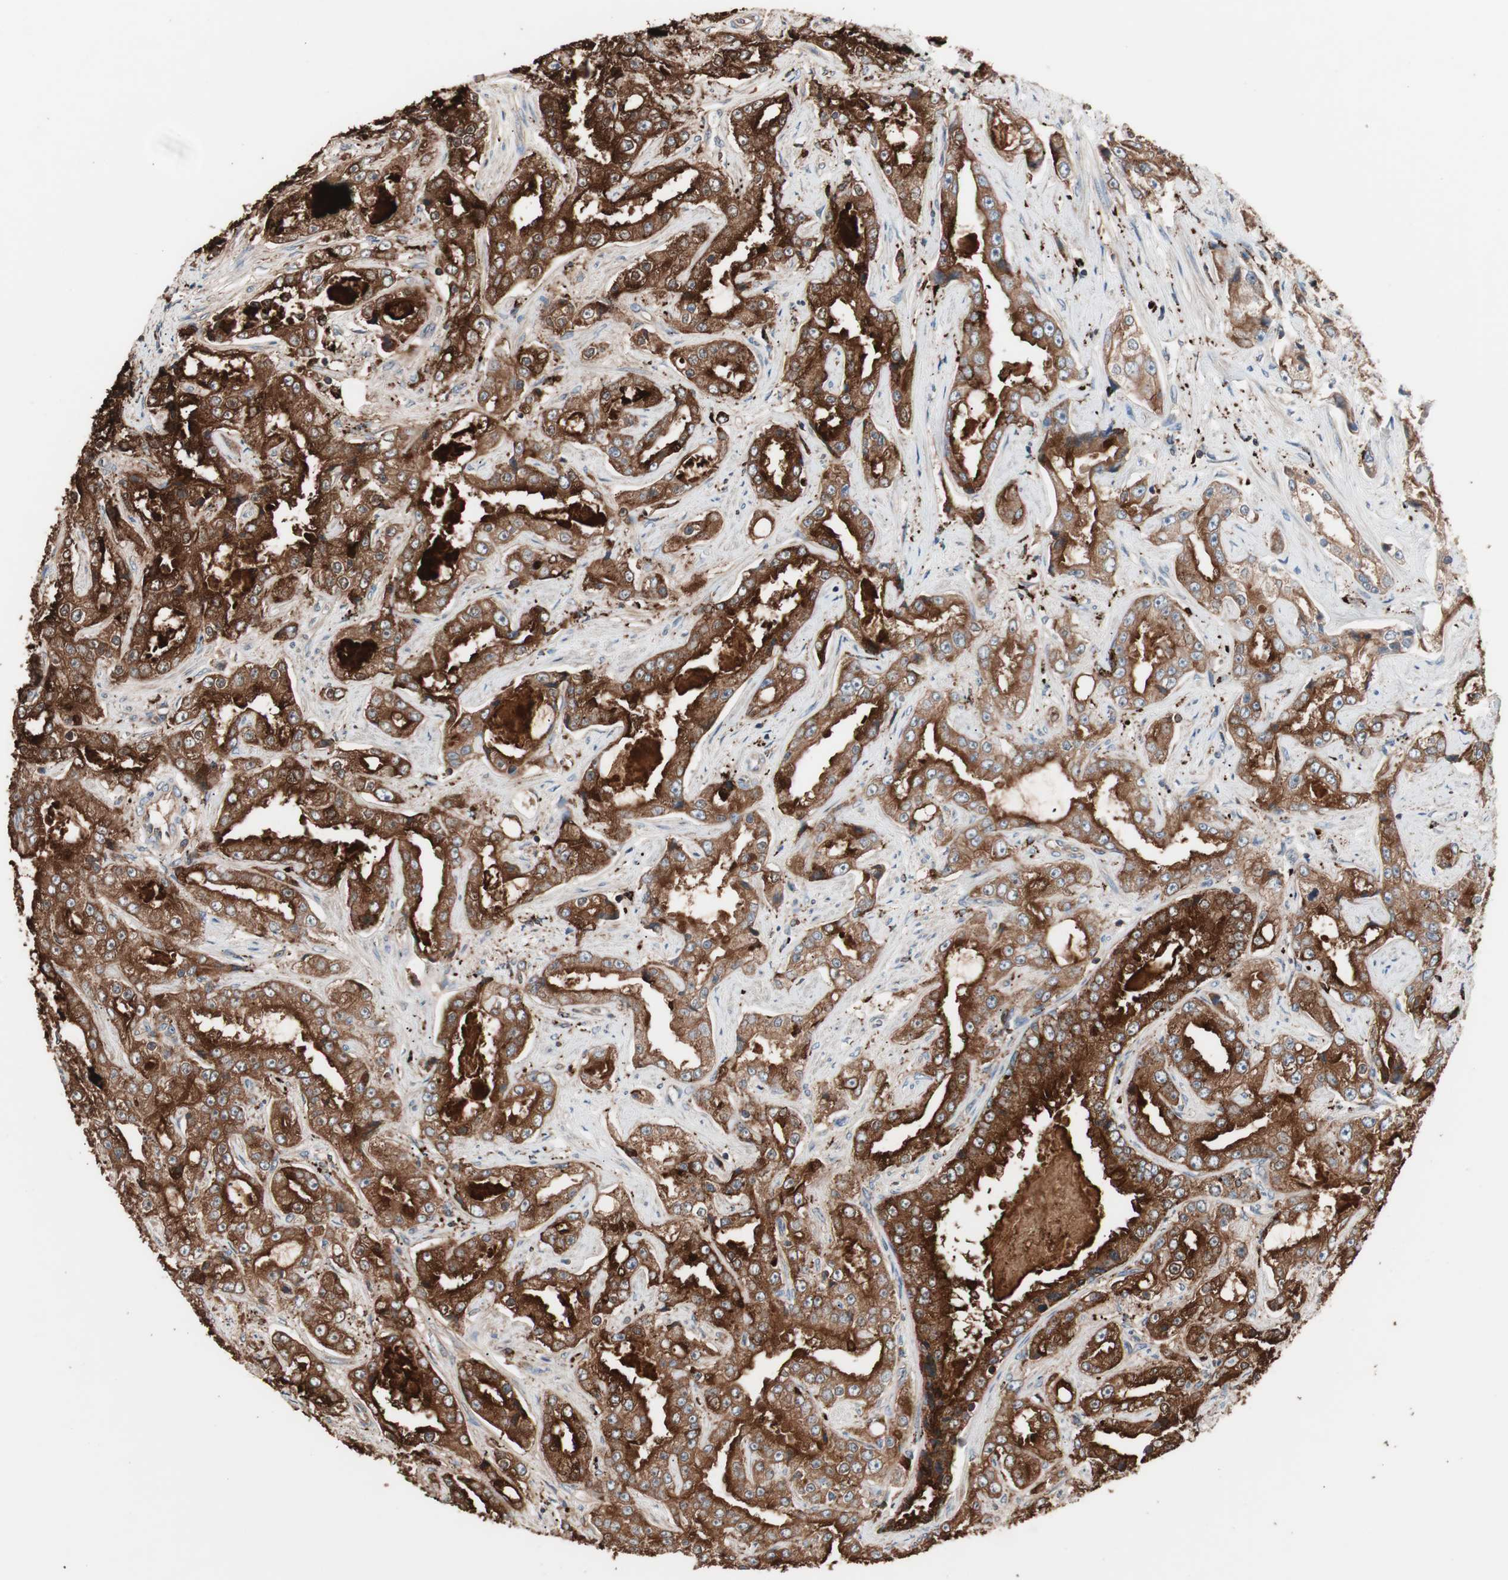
{"staining": {"intensity": "strong", "quantity": ">75%", "location": "cytoplasmic/membranous"}, "tissue": "prostate cancer", "cell_type": "Tumor cells", "image_type": "cancer", "snomed": [{"axis": "morphology", "description": "Adenocarcinoma, High grade"}, {"axis": "topography", "description": "Prostate"}], "caption": "This is a micrograph of IHC staining of prostate high-grade adenocarcinoma, which shows strong positivity in the cytoplasmic/membranous of tumor cells.", "gene": "CCT3", "patient": {"sex": "male", "age": 73}}